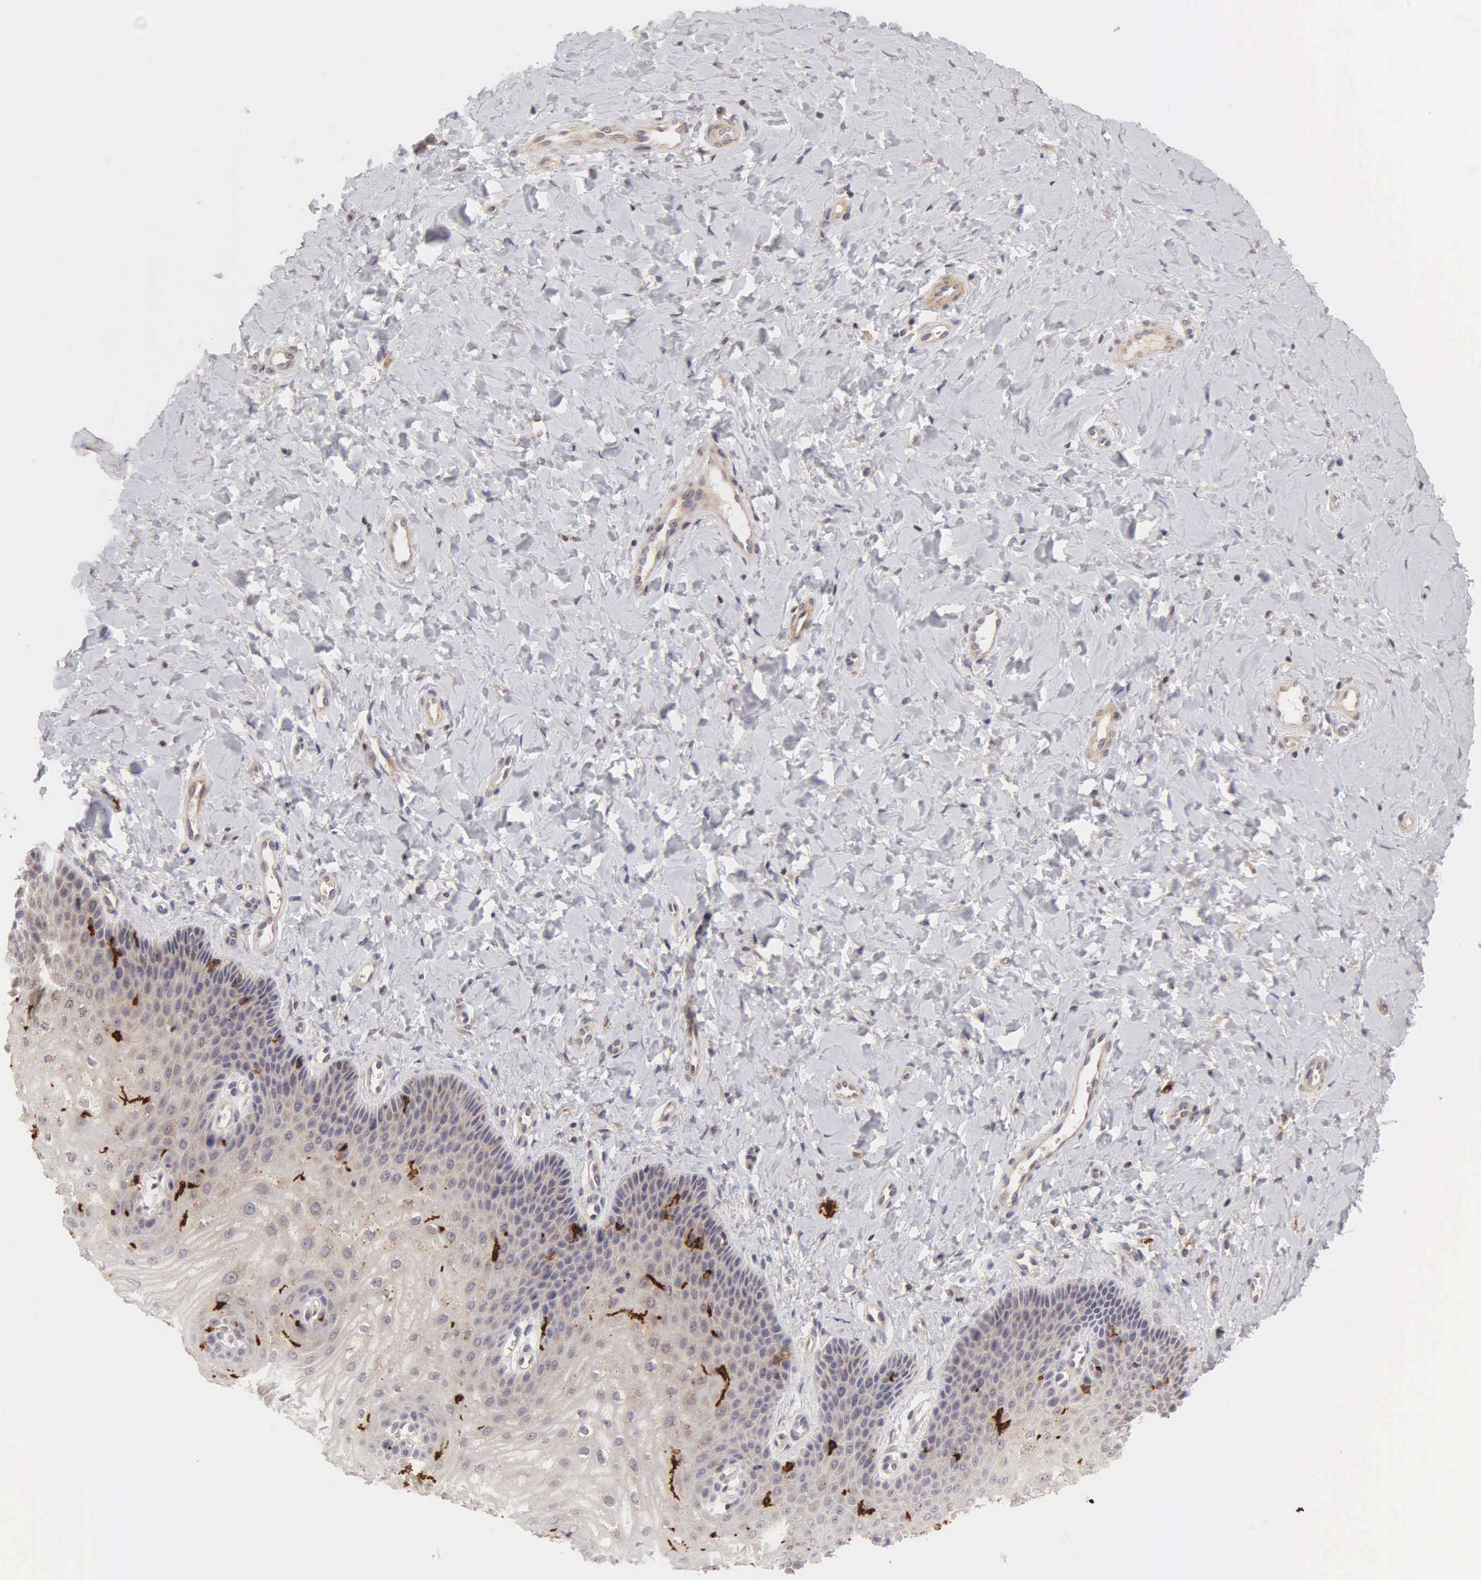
{"staining": {"intensity": "weak", "quantity": ">75%", "location": "cytoplasmic/membranous"}, "tissue": "vagina", "cell_type": "Squamous epithelial cells", "image_type": "normal", "snomed": [{"axis": "morphology", "description": "Normal tissue, NOS"}, {"axis": "topography", "description": "Vagina"}], "caption": "IHC staining of benign vagina, which shows low levels of weak cytoplasmic/membranous staining in approximately >75% of squamous epithelial cells indicating weak cytoplasmic/membranous protein expression. The staining was performed using DAB (3,3'-diaminobenzidine) (brown) for protein detection and nuclei were counterstained in hematoxylin (blue).", "gene": "CD1A", "patient": {"sex": "female", "age": 68}}